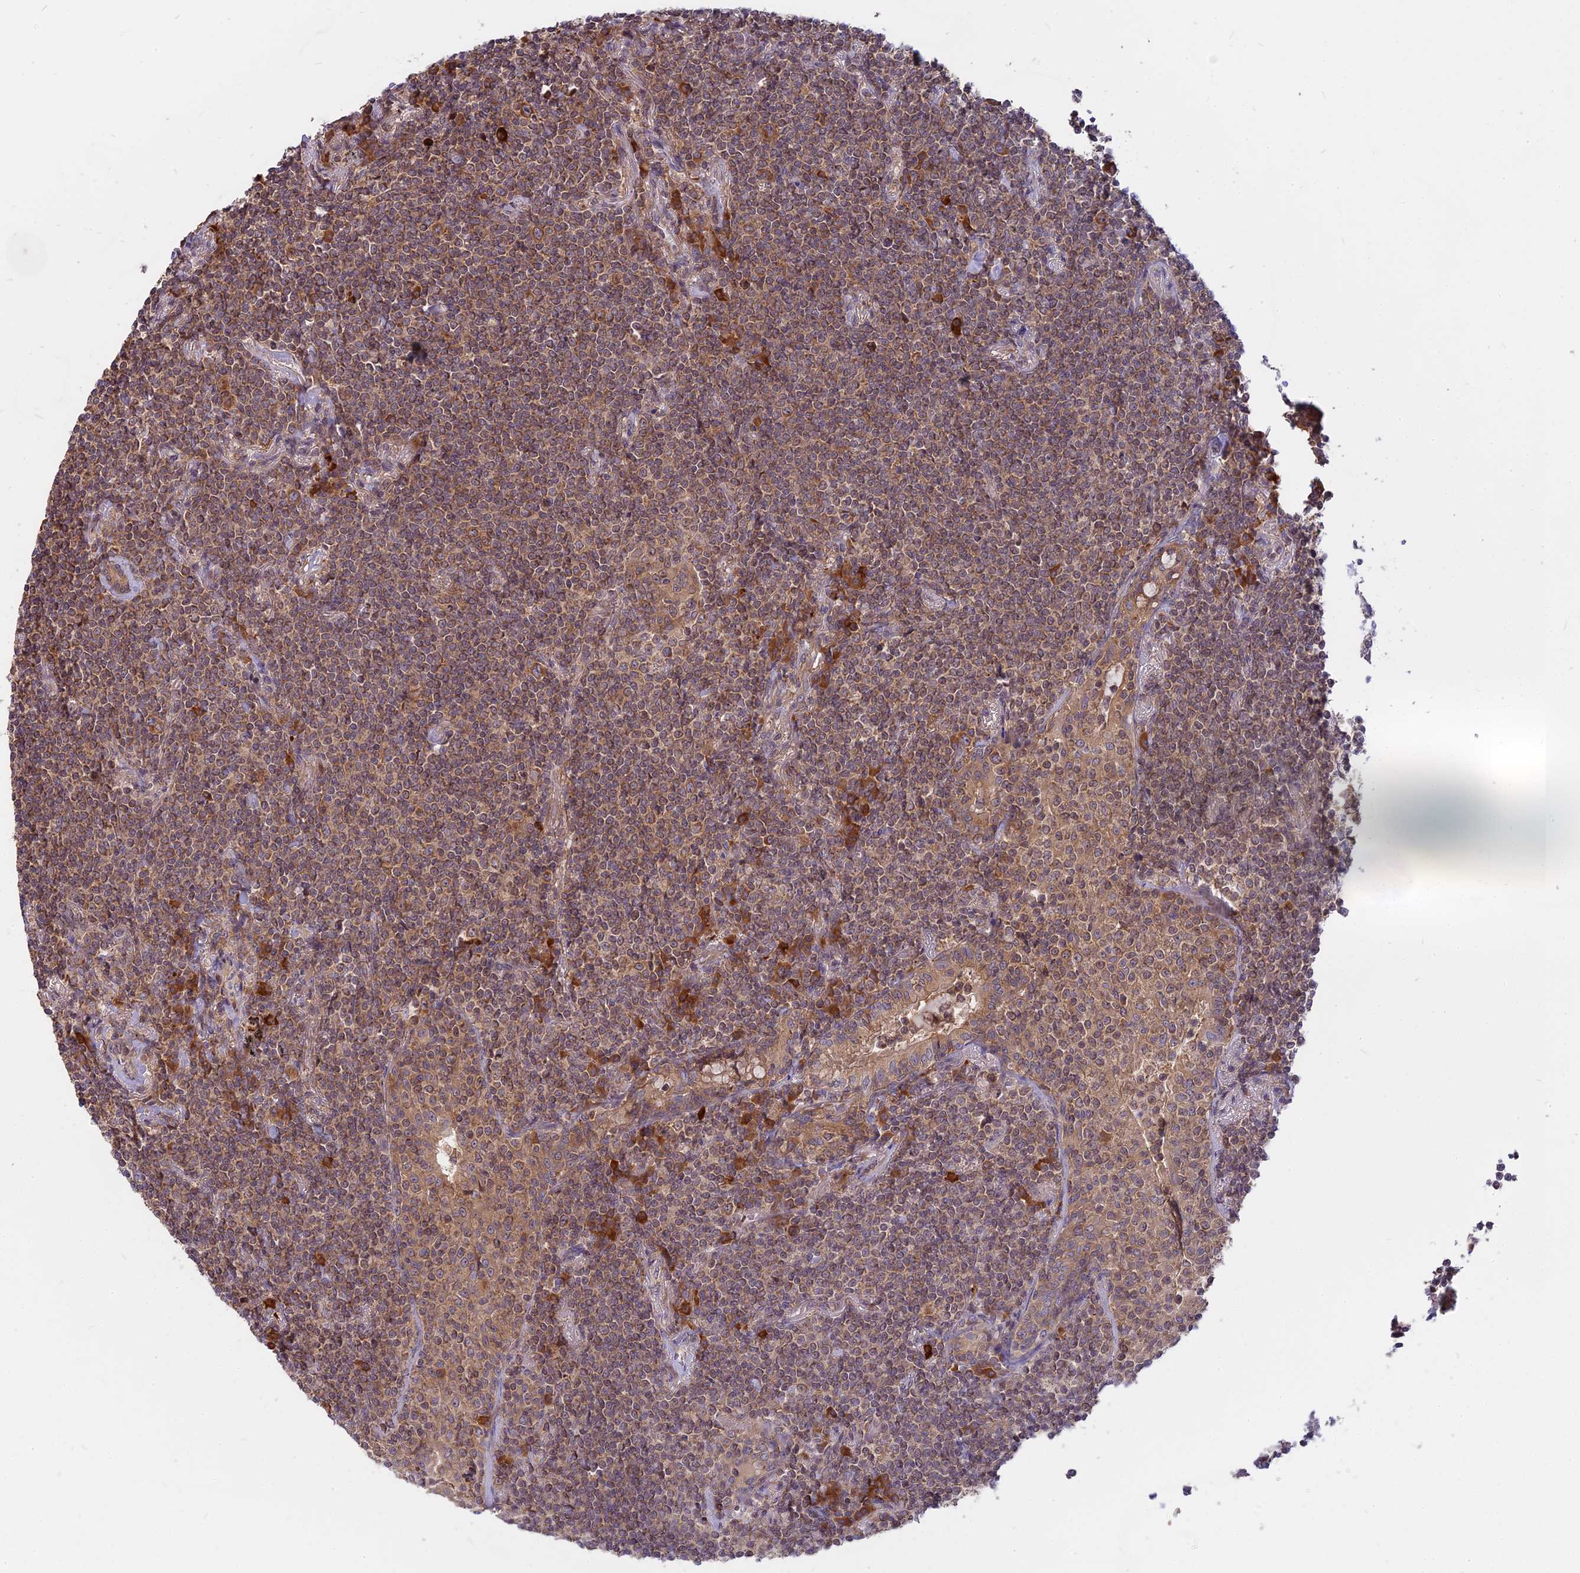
{"staining": {"intensity": "moderate", "quantity": "25%-75%", "location": "cytoplasmic/membranous"}, "tissue": "lymphoma", "cell_type": "Tumor cells", "image_type": "cancer", "snomed": [{"axis": "morphology", "description": "Malignant lymphoma, non-Hodgkin's type, Low grade"}, {"axis": "topography", "description": "Lung"}], "caption": "Protein expression analysis of human lymphoma reveals moderate cytoplasmic/membranous staining in about 25%-75% of tumor cells.", "gene": "IL21R", "patient": {"sex": "female", "age": 71}}